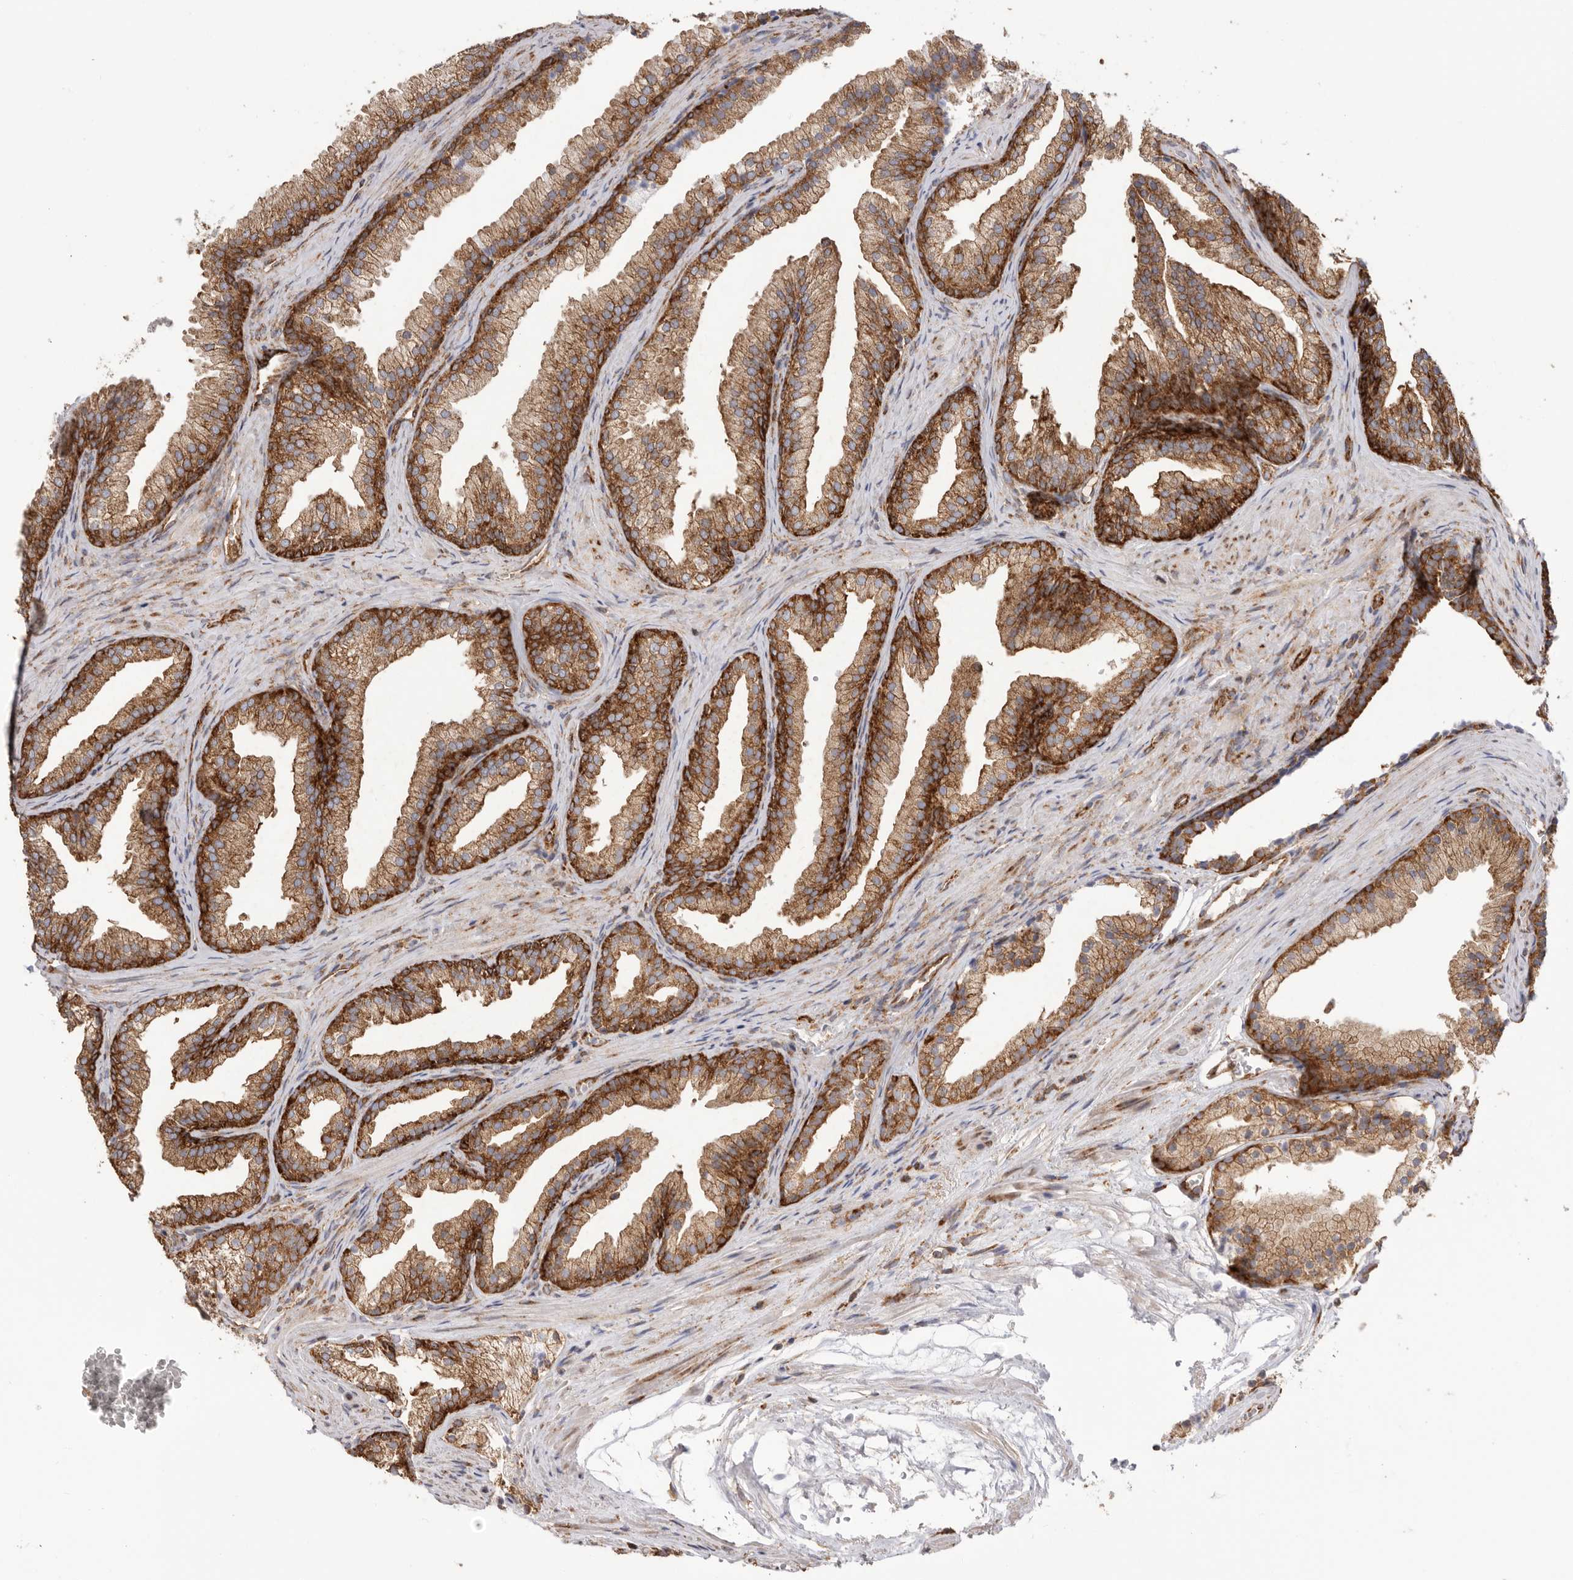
{"staining": {"intensity": "strong", "quantity": ">75%", "location": "cytoplasmic/membranous"}, "tissue": "prostate", "cell_type": "Glandular cells", "image_type": "normal", "snomed": [{"axis": "morphology", "description": "Normal tissue, NOS"}, {"axis": "topography", "description": "Prostate"}], "caption": "Immunohistochemistry photomicrograph of normal prostate stained for a protein (brown), which displays high levels of strong cytoplasmic/membranous positivity in about >75% of glandular cells.", "gene": "SERBP1", "patient": {"sex": "male", "age": 76}}